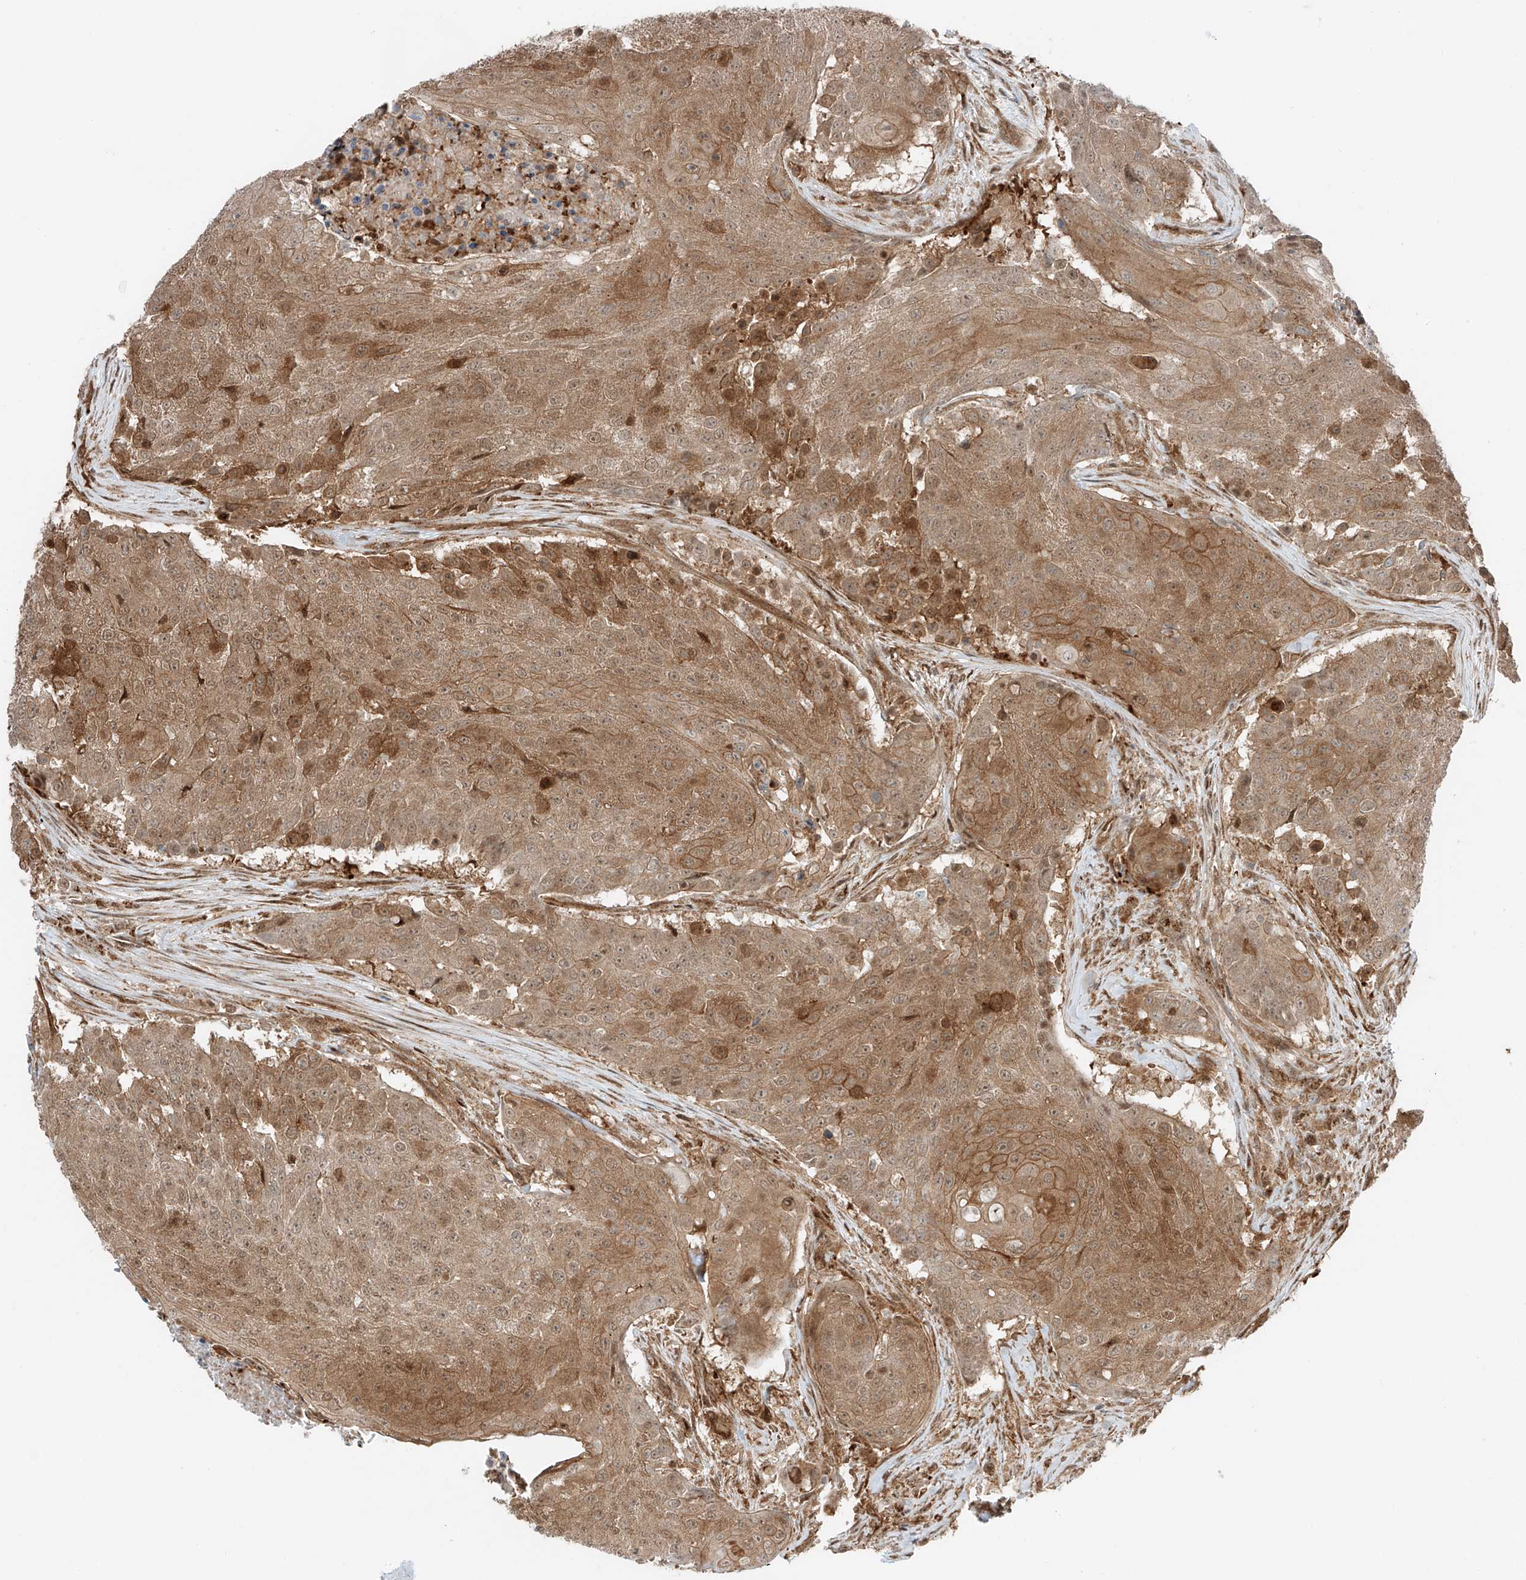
{"staining": {"intensity": "moderate", "quantity": ">75%", "location": "cytoplasmic/membranous,nuclear"}, "tissue": "urothelial cancer", "cell_type": "Tumor cells", "image_type": "cancer", "snomed": [{"axis": "morphology", "description": "Urothelial carcinoma, High grade"}, {"axis": "topography", "description": "Urinary bladder"}], "caption": "Urothelial cancer stained for a protein shows moderate cytoplasmic/membranous and nuclear positivity in tumor cells.", "gene": "USP48", "patient": {"sex": "female", "age": 63}}